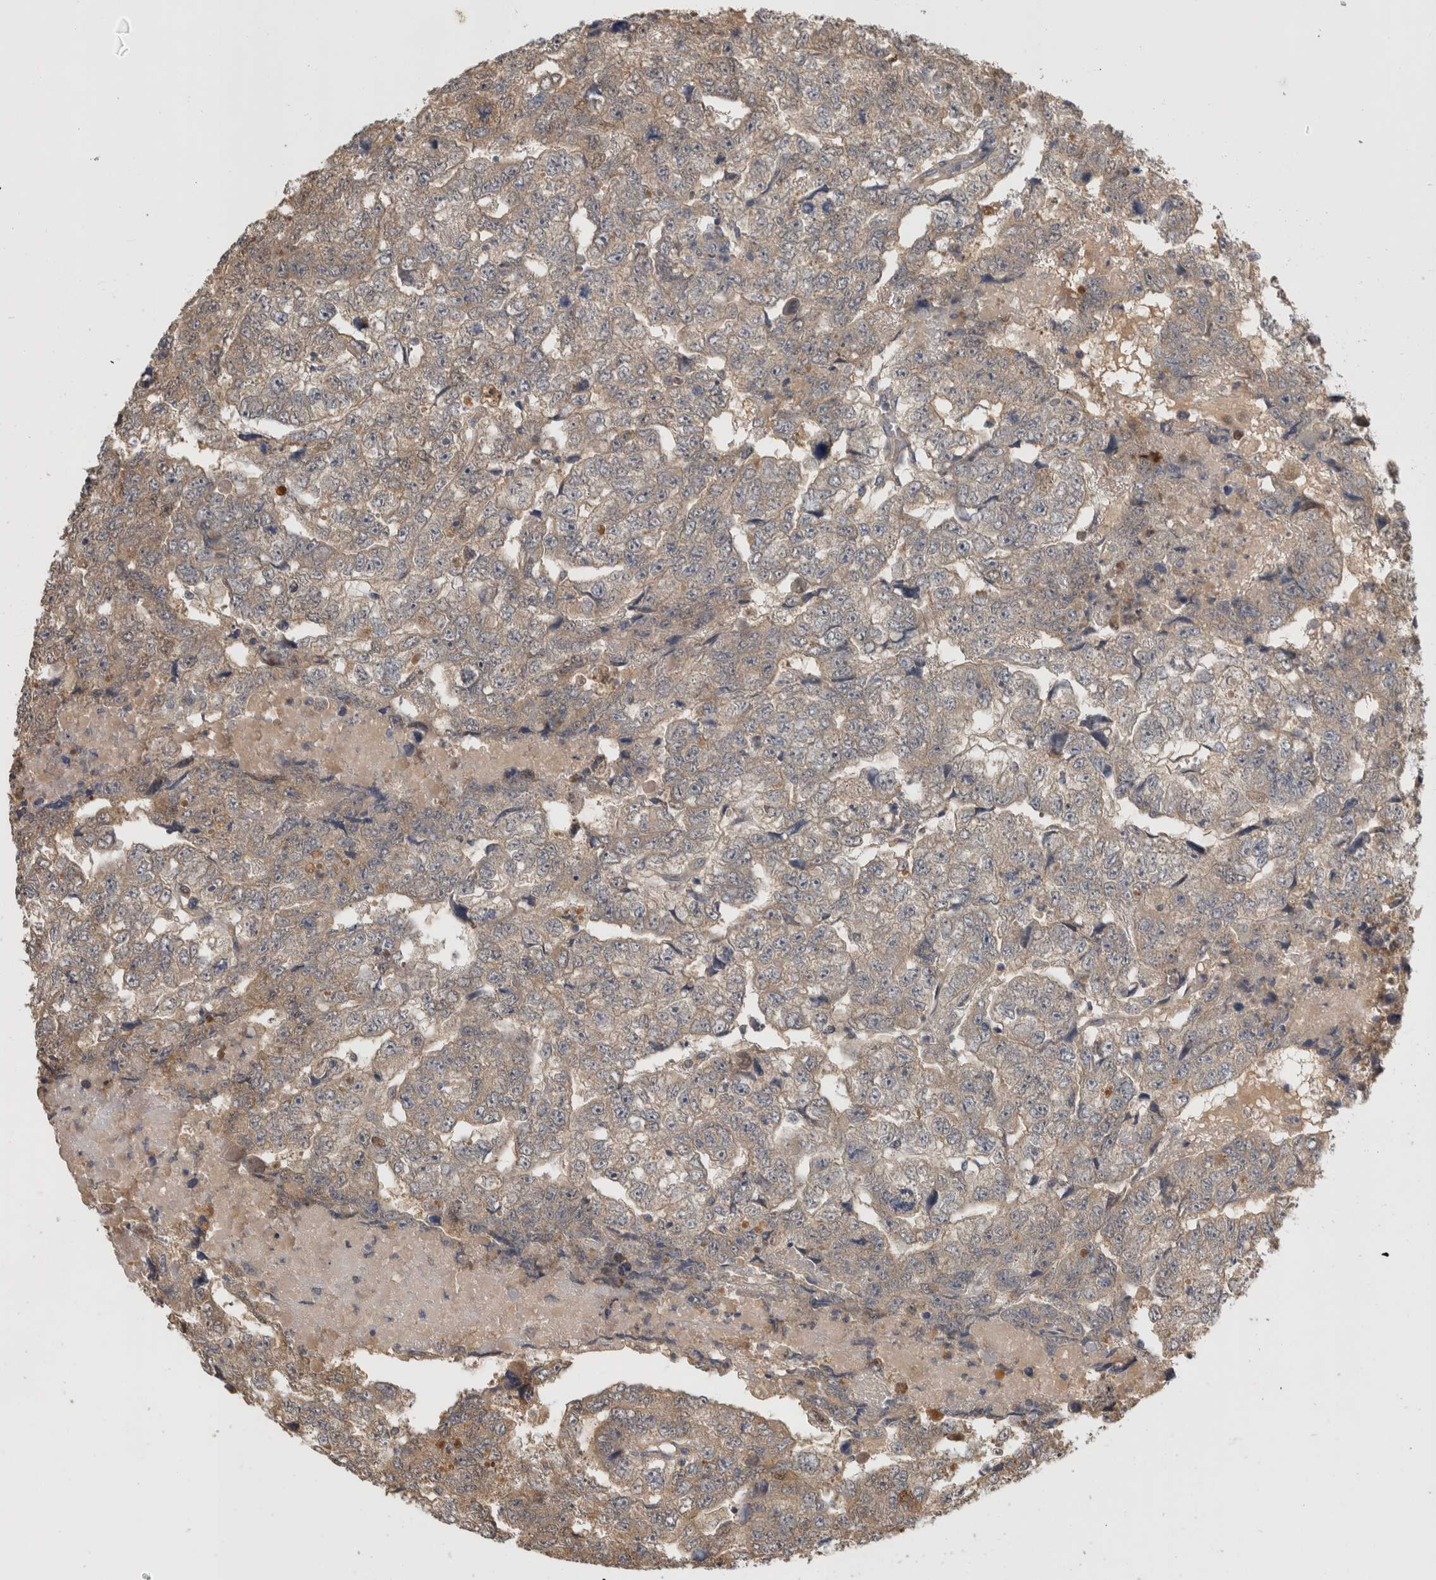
{"staining": {"intensity": "weak", "quantity": "25%-75%", "location": "cytoplasmic/membranous"}, "tissue": "testis cancer", "cell_type": "Tumor cells", "image_type": "cancer", "snomed": [{"axis": "morphology", "description": "Carcinoma, Embryonal, NOS"}, {"axis": "topography", "description": "Testis"}], "caption": "Immunohistochemistry (IHC) micrograph of neoplastic tissue: testis cancer (embryonal carcinoma) stained using immunohistochemistry (IHC) shows low levels of weak protein expression localized specifically in the cytoplasmic/membranous of tumor cells, appearing as a cytoplasmic/membranous brown color.", "gene": "PGM1", "patient": {"sex": "male", "age": 36}}